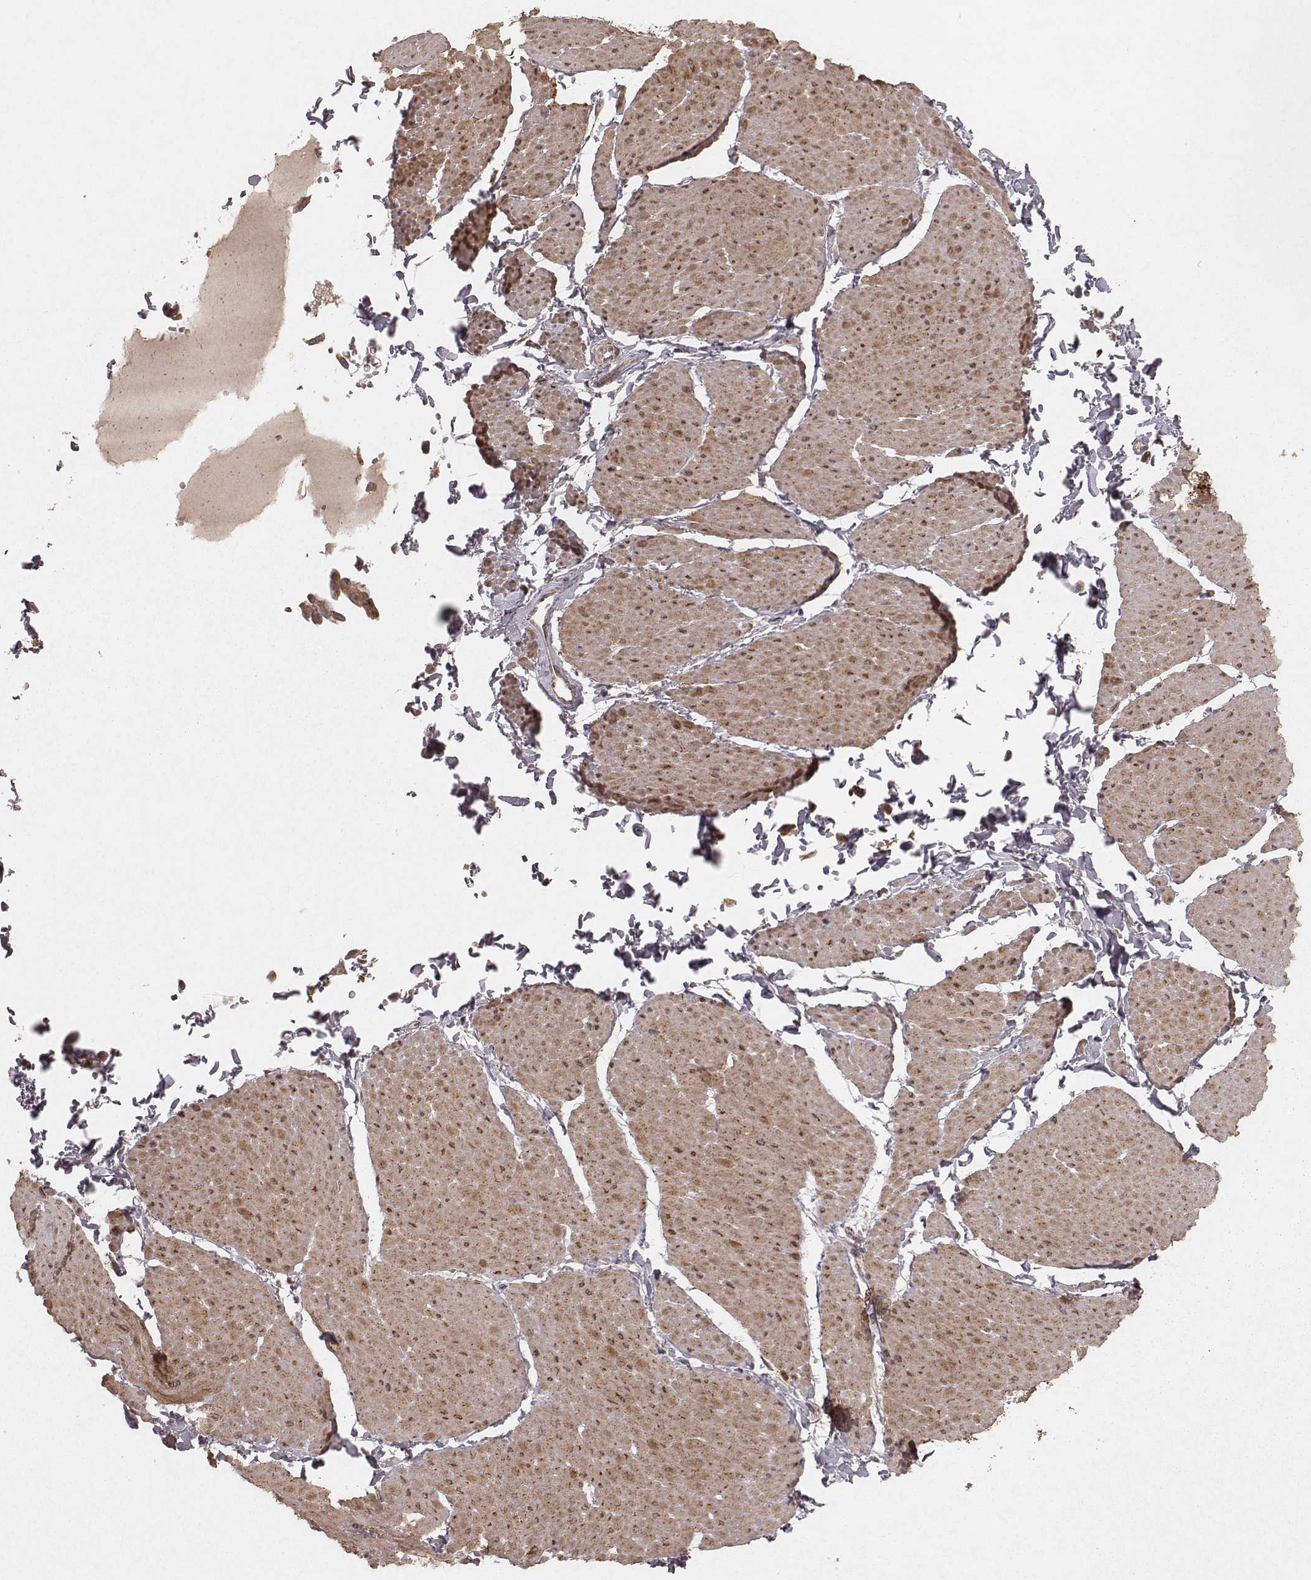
{"staining": {"intensity": "negative", "quantity": "none", "location": "none"}, "tissue": "adipose tissue", "cell_type": "Adipocytes", "image_type": "normal", "snomed": [{"axis": "morphology", "description": "Normal tissue, NOS"}, {"axis": "topography", "description": "Smooth muscle"}, {"axis": "topography", "description": "Peripheral nerve tissue"}], "caption": "Immunohistochemical staining of unremarkable human adipose tissue reveals no significant staining in adipocytes. Nuclei are stained in blue.", "gene": "NDUFA7", "patient": {"sex": "male", "age": 58}}